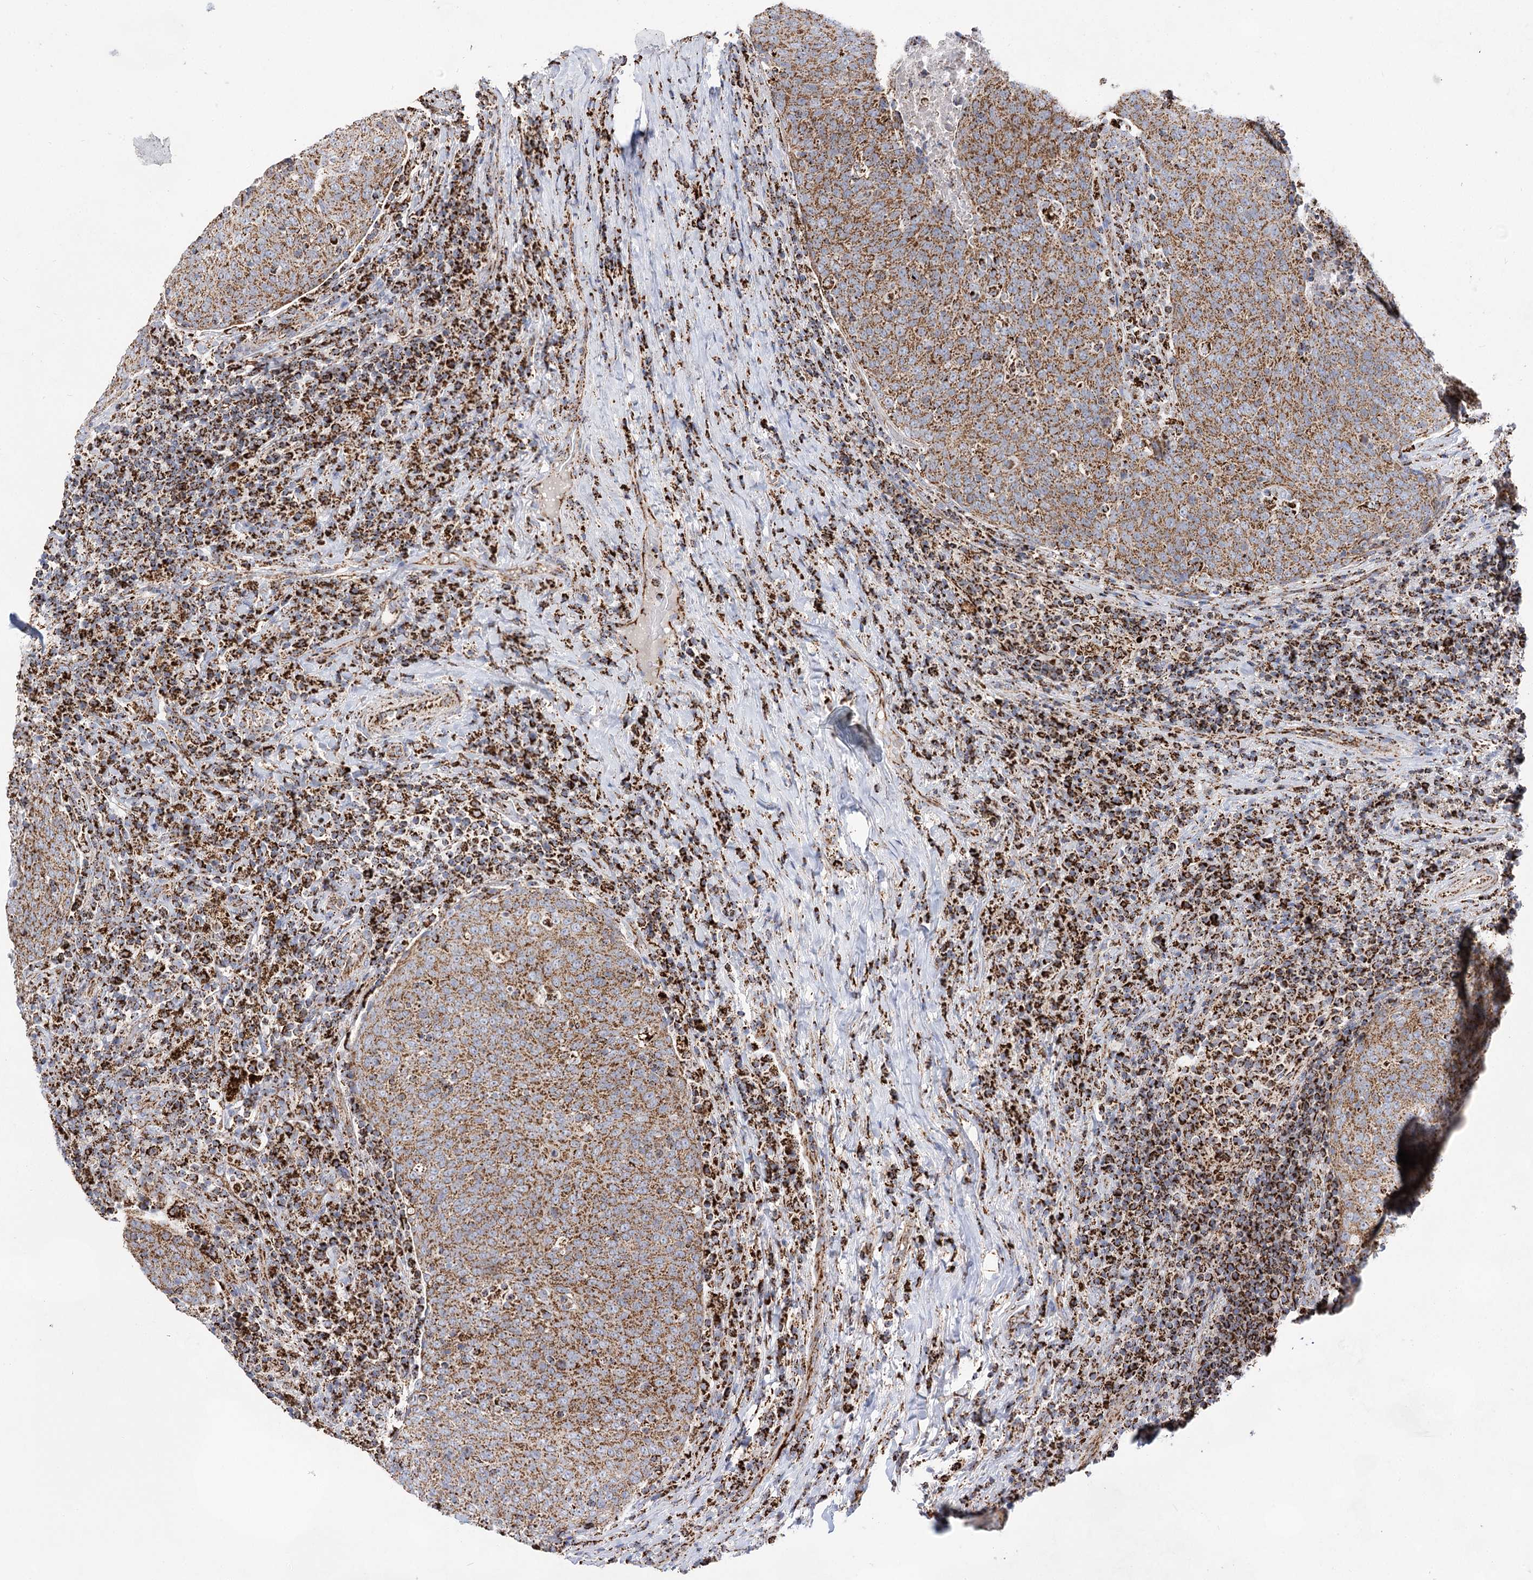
{"staining": {"intensity": "strong", "quantity": ">75%", "location": "cytoplasmic/membranous"}, "tissue": "head and neck cancer", "cell_type": "Tumor cells", "image_type": "cancer", "snomed": [{"axis": "morphology", "description": "Squamous cell carcinoma, NOS"}, {"axis": "morphology", "description": "Squamous cell carcinoma, metastatic, NOS"}, {"axis": "topography", "description": "Lymph node"}, {"axis": "topography", "description": "Head-Neck"}], "caption": "DAB (3,3'-diaminobenzidine) immunohistochemical staining of head and neck metastatic squamous cell carcinoma displays strong cytoplasmic/membranous protein staining in about >75% of tumor cells. The protein is shown in brown color, while the nuclei are stained blue.", "gene": "NADK2", "patient": {"sex": "male", "age": 62}}